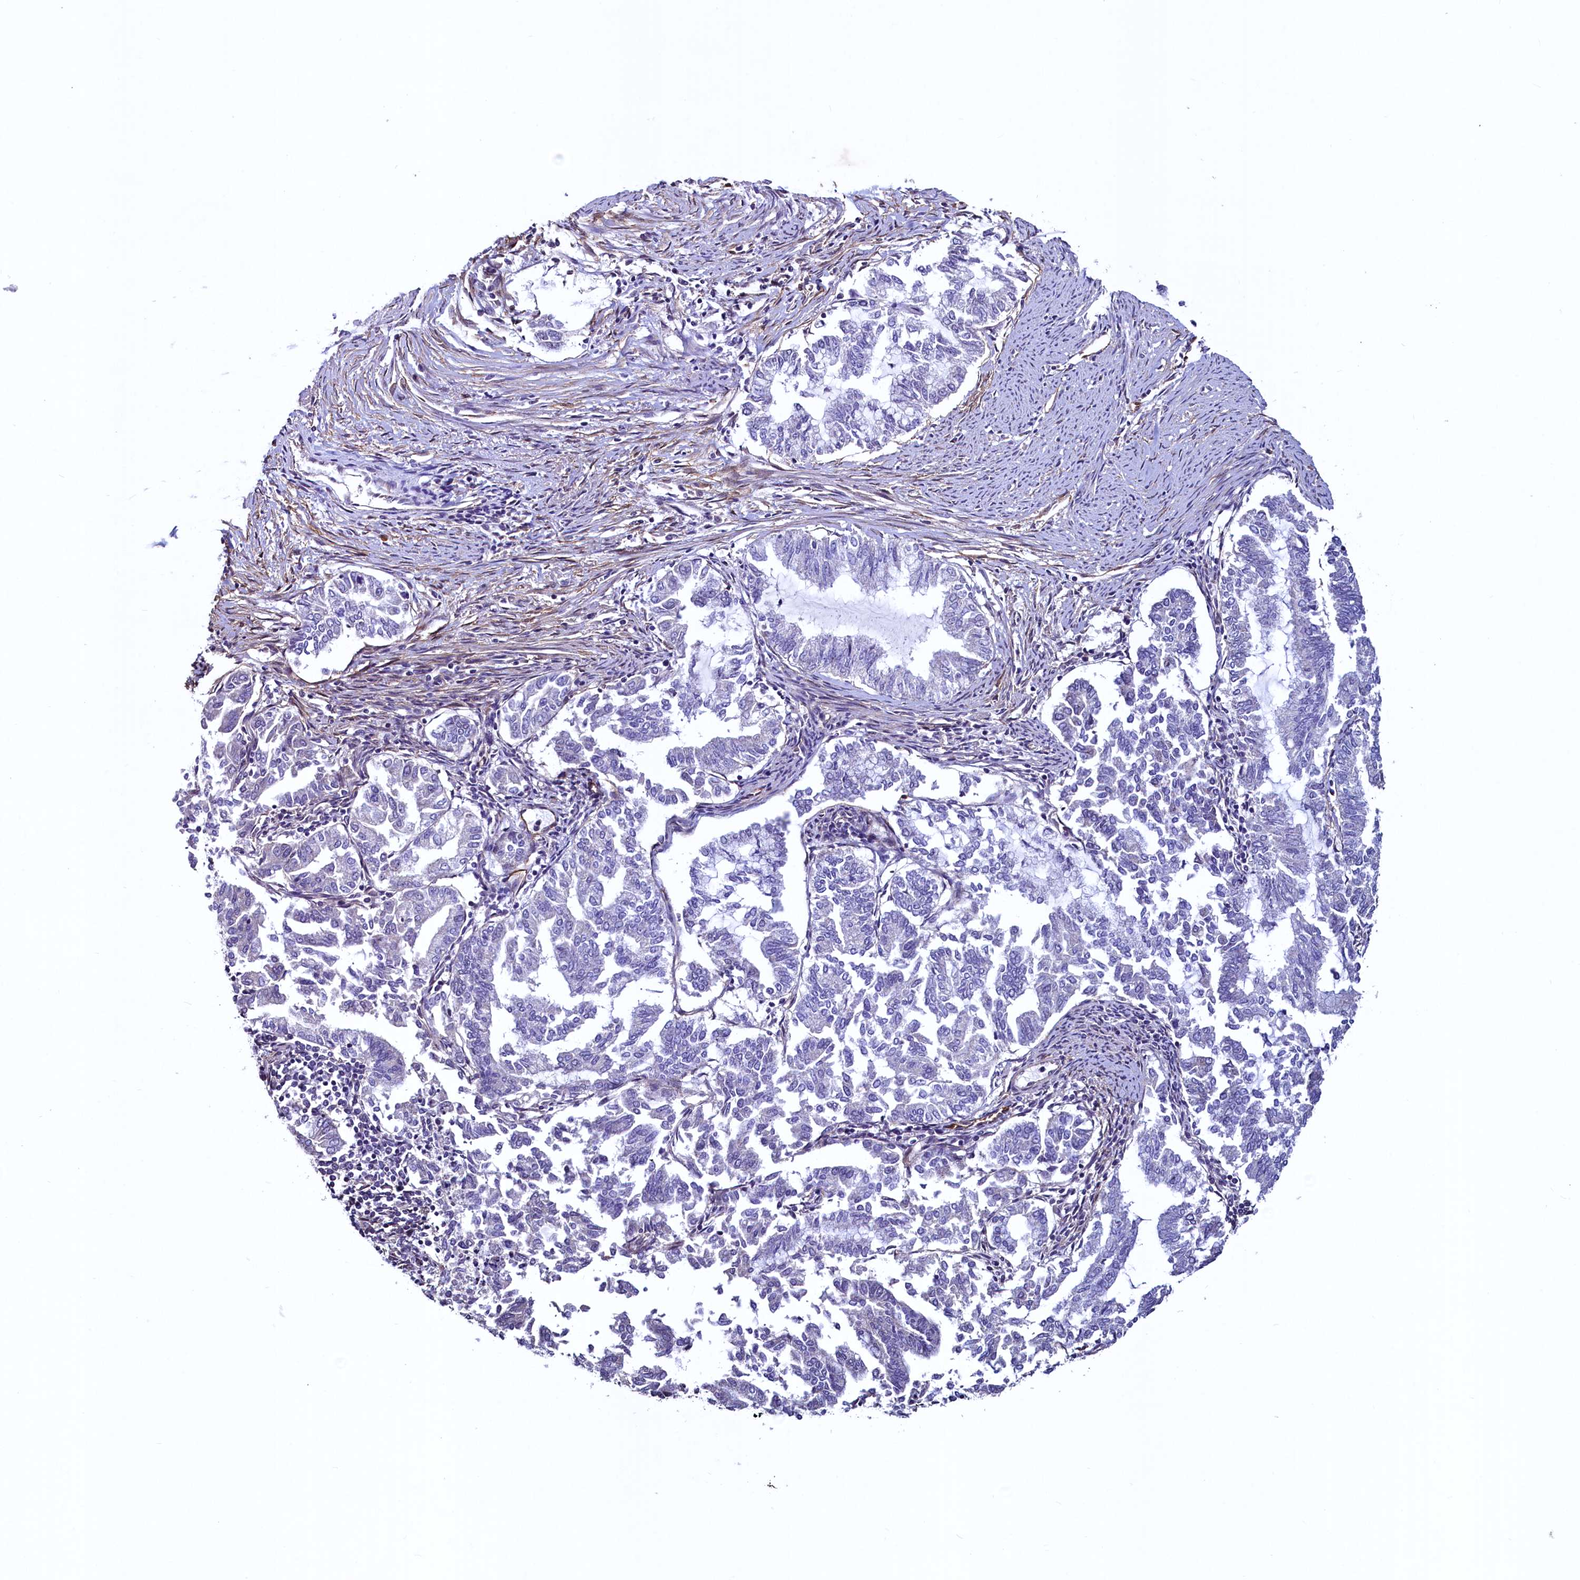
{"staining": {"intensity": "negative", "quantity": "none", "location": "none"}, "tissue": "endometrial cancer", "cell_type": "Tumor cells", "image_type": "cancer", "snomed": [{"axis": "morphology", "description": "Adenocarcinoma, NOS"}, {"axis": "topography", "description": "Endometrium"}], "caption": "Micrograph shows no significant protein staining in tumor cells of endometrial cancer.", "gene": "PALM", "patient": {"sex": "female", "age": 79}}